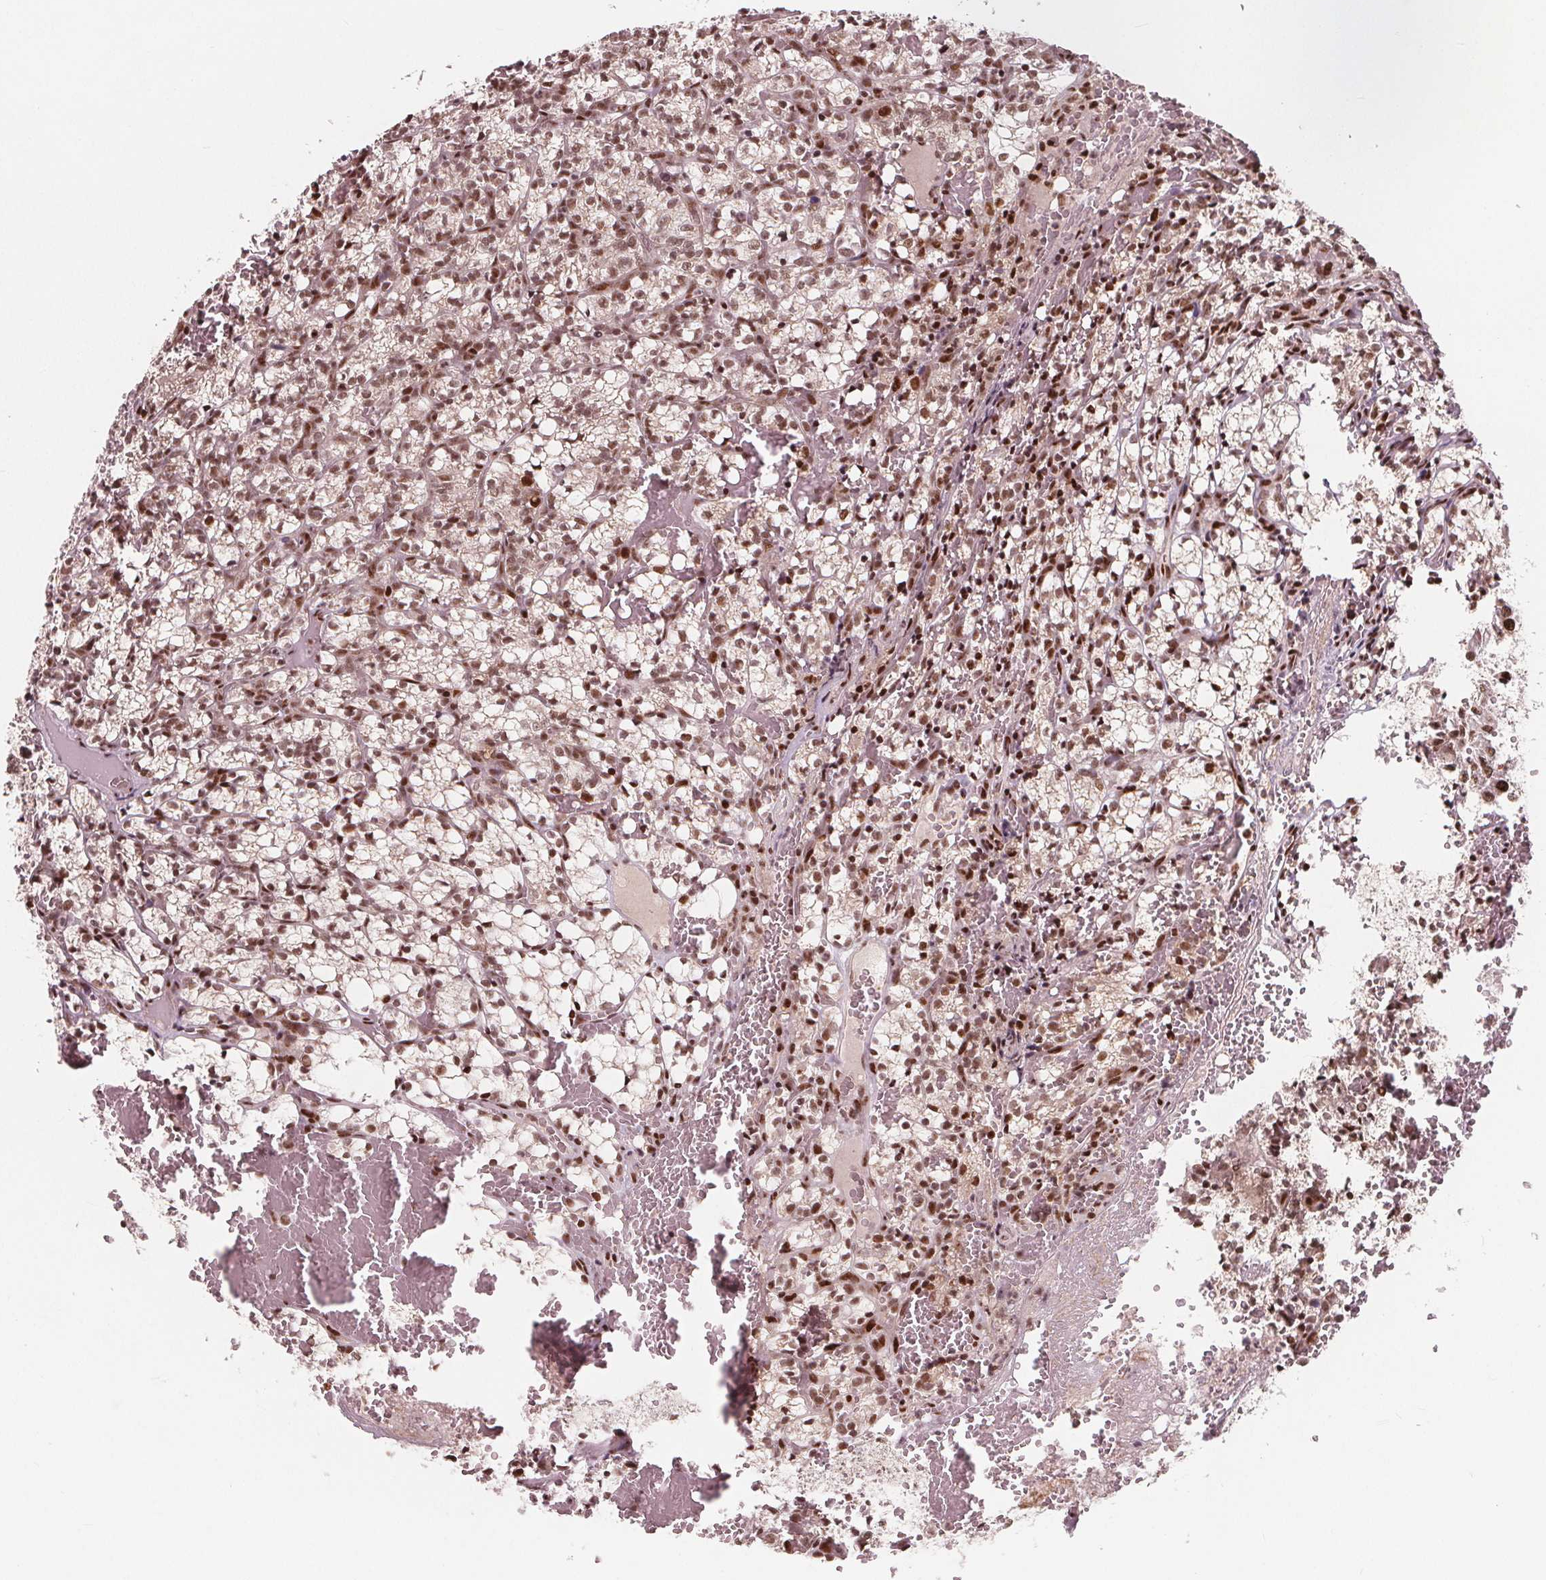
{"staining": {"intensity": "moderate", "quantity": ">75%", "location": "nuclear"}, "tissue": "renal cancer", "cell_type": "Tumor cells", "image_type": "cancer", "snomed": [{"axis": "morphology", "description": "Adenocarcinoma, NOS"}, {"axis": "topography", "description": "Kidney"}], "caption": "DAB immunohistochemical staining of renal adenocarcinoma exhibits moderate nuclear protein staining in about >75% of tumor cells.", "gene": "SNRNP35", "patient": {"sex": "female", "age": 69}}